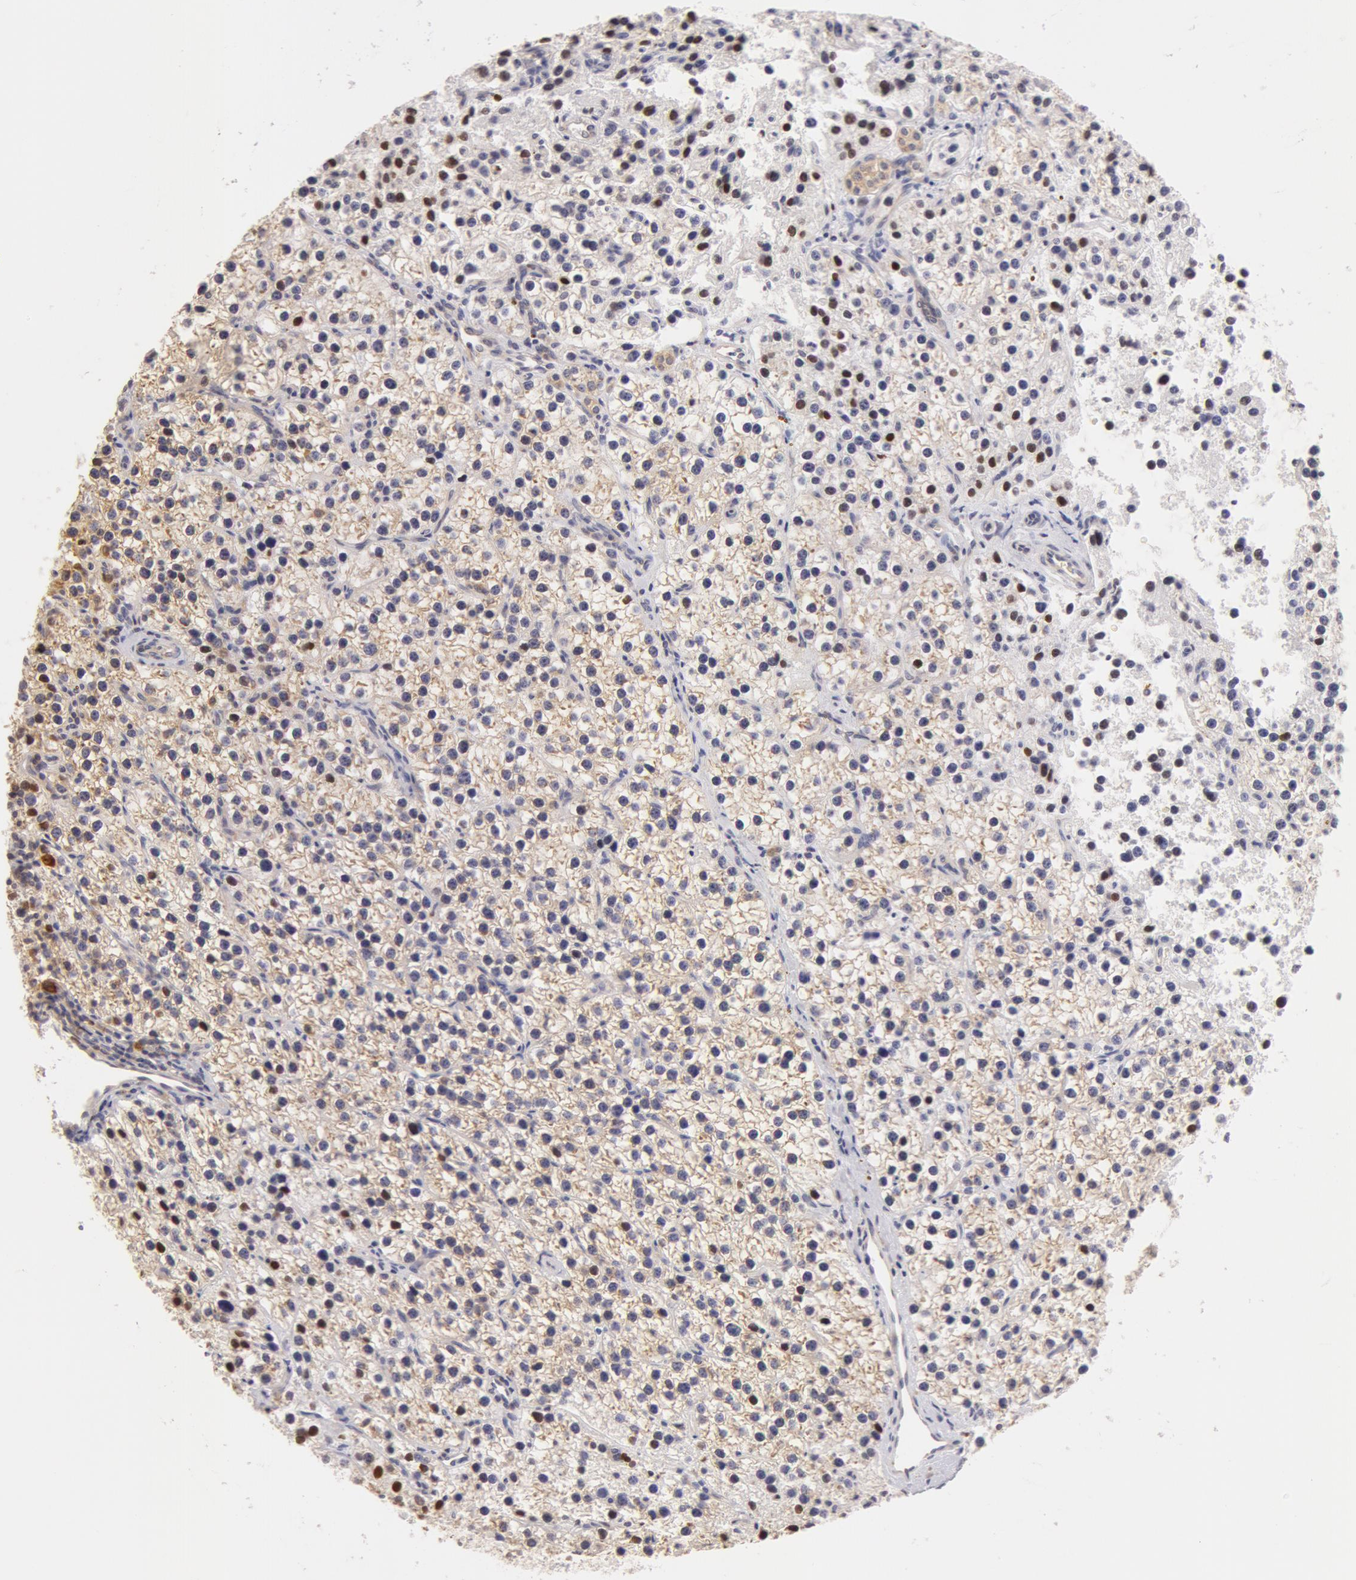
{"staining": {"intensity": "weak", "quantity": "<25%", "location": "none"}, "tissue": "parathyroid gland", "cell_type": "Glandular cells", "image_type": "normal", "snomed": [{"axis": "morphology", "description": "Normal tissue, NOS"}, {"axis": "topography", "description": "Parathyroid gland"}], "caption": "Immunohistochemical staining of unremarkable human parathyroid gland displays no significant positivity in glandular cells. (IHC, brightfield microscopy, high magnification).", "gene": "DDX3X", "patient": {"sex": "female", "age": 54}}